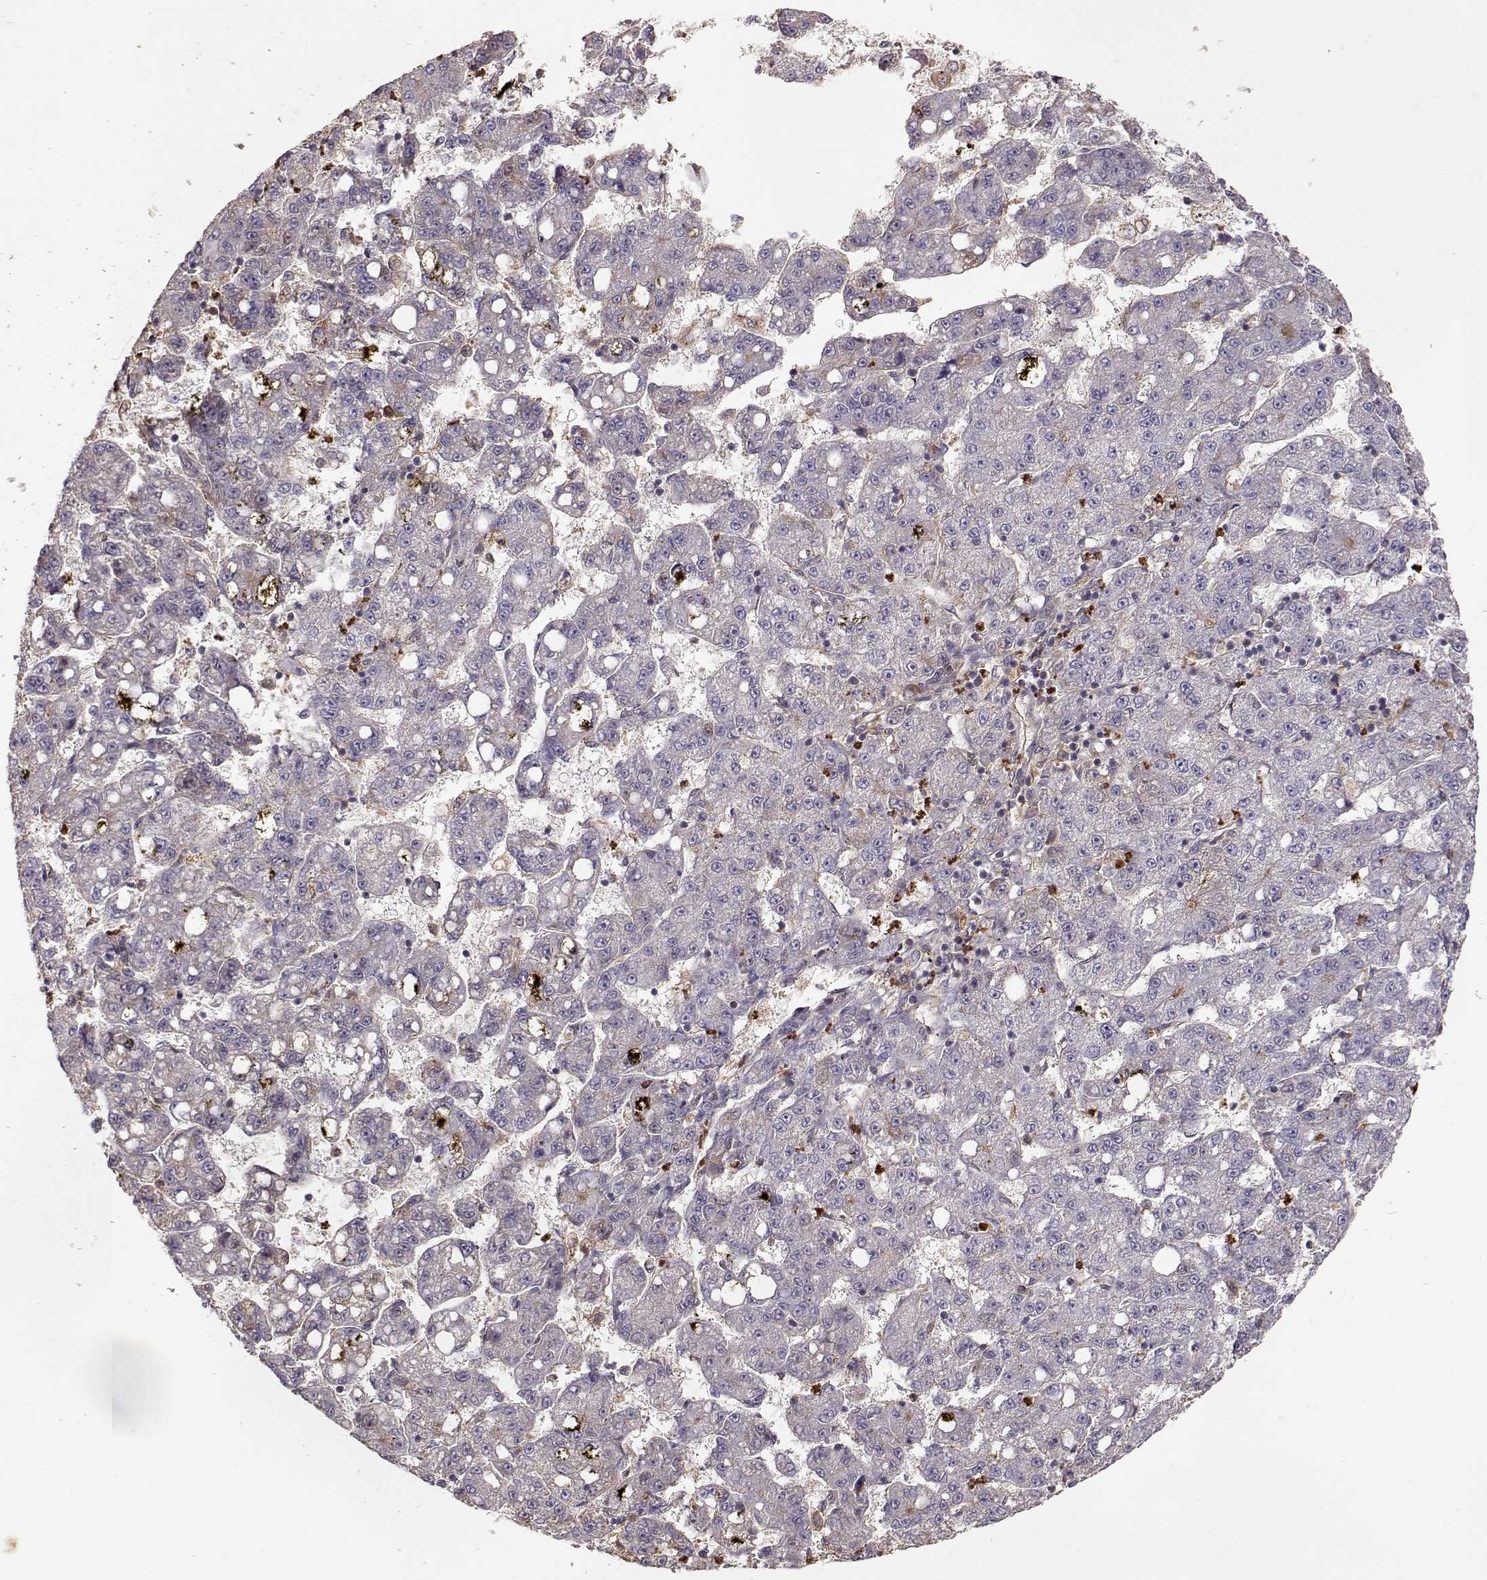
{"staining": {"intensity": "negative", "quantity": "none", "location": "none"}, "tissue": "liver cancer", "cell_type": "Tumor cells", "image_type": "cancer", "snomed": [{"axis": "morphology", "description": "Carcinoma, Hepatocellular, NOS"}, {"axis": "topography", "description": "Liver"}], "caption": "The micrograph shows no staining of tumor cells in hepatocellular carcinoma (liver).", "gene": "ARHGEF2", "patient": {"sex": "female", "age": 65}}